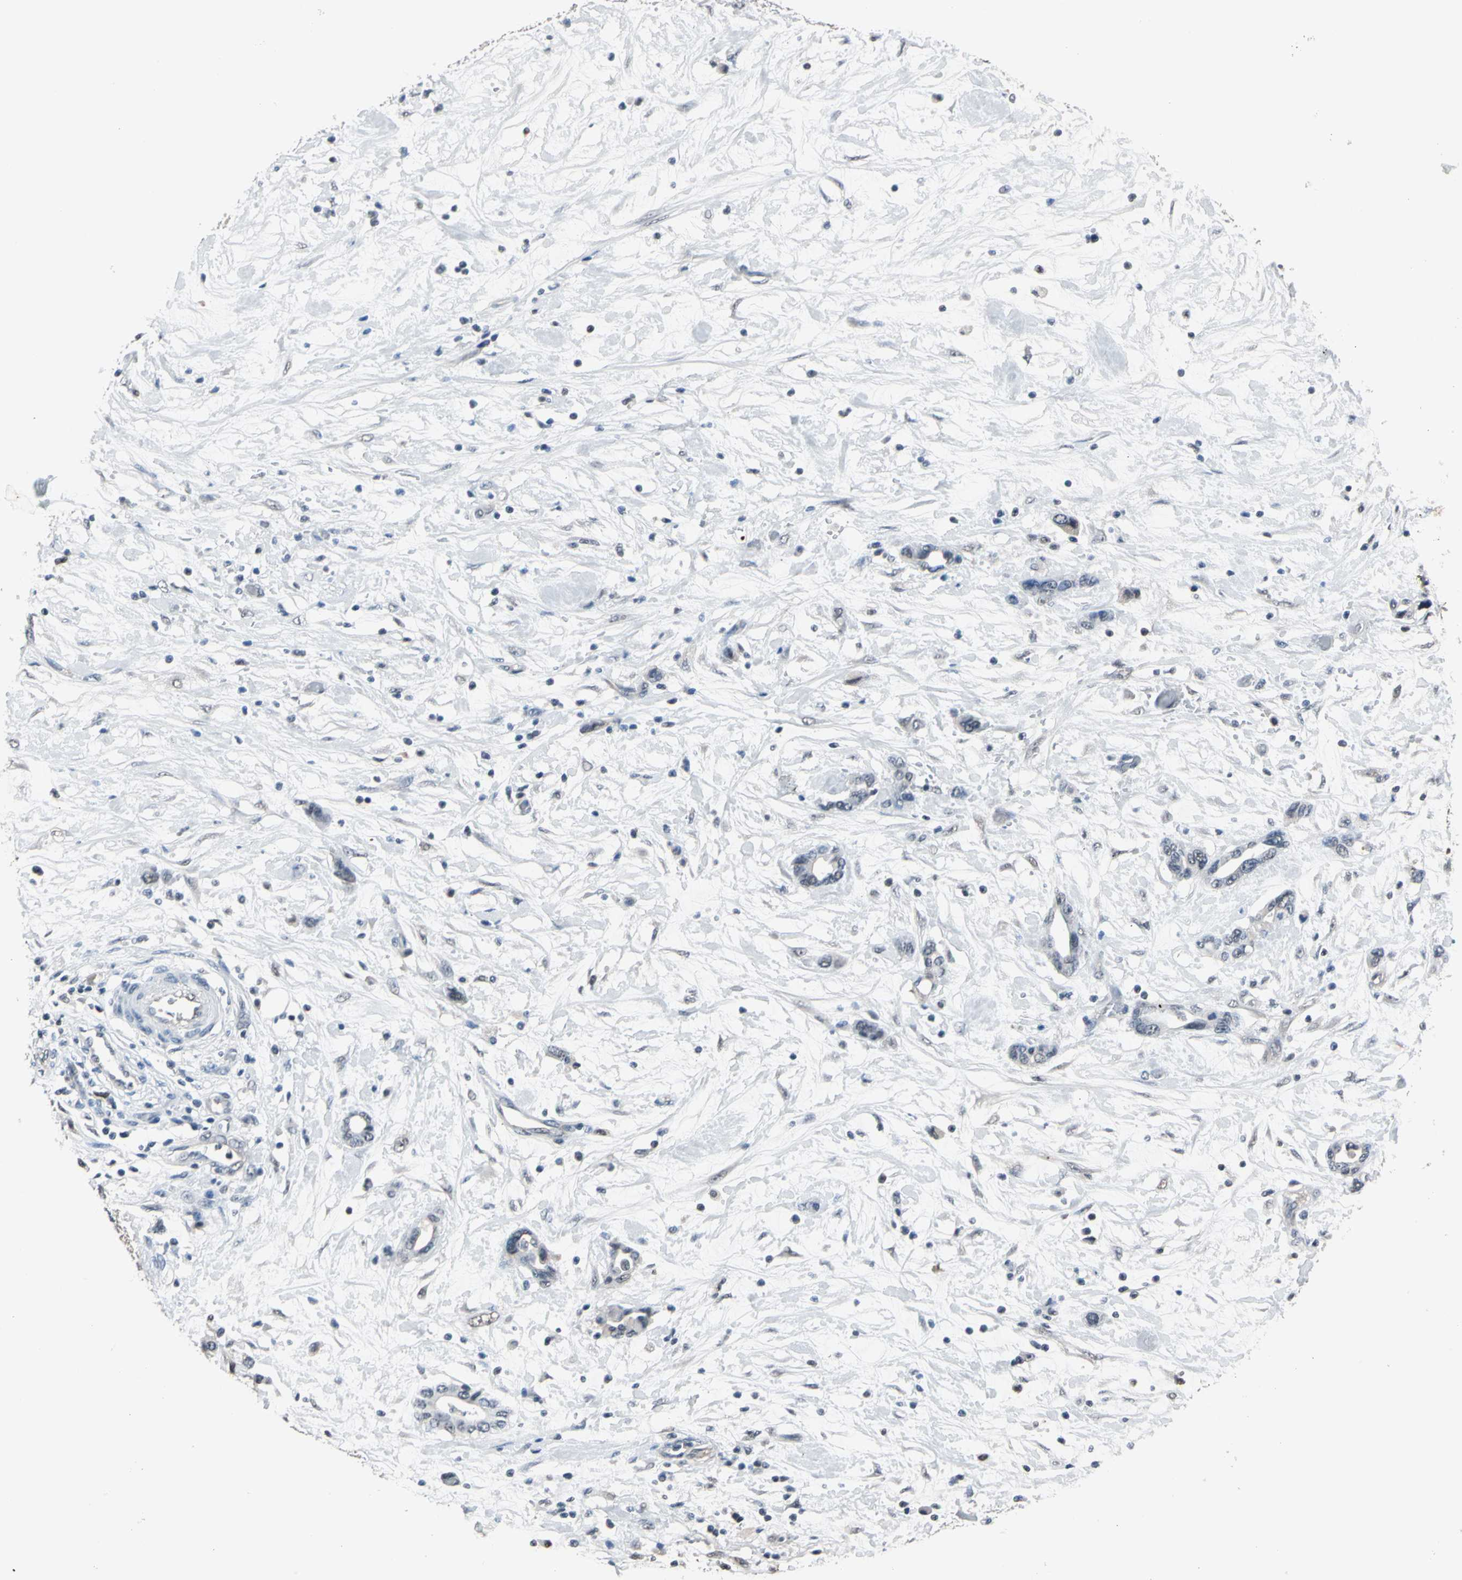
{"staining": {"intensity": "negative", "quantity": "none", "location": "none"}, "tissue": "pancreatic cancer", "cell_type": "Tumor cells", "image_type": "cancer", "snomed": [{"axis": "morphology", "description": "Adenocarcinoma, NOS"}, {"axis": "topography", "description": "Pancreas"}], "caption": "High power microscopy image of an IHC histopathology image of pancreatic adenocarcinoma, revealing no significant expression in tumor cells.", "gene": "PSMA2", "patient": {"sex": "female", "age": 57}}